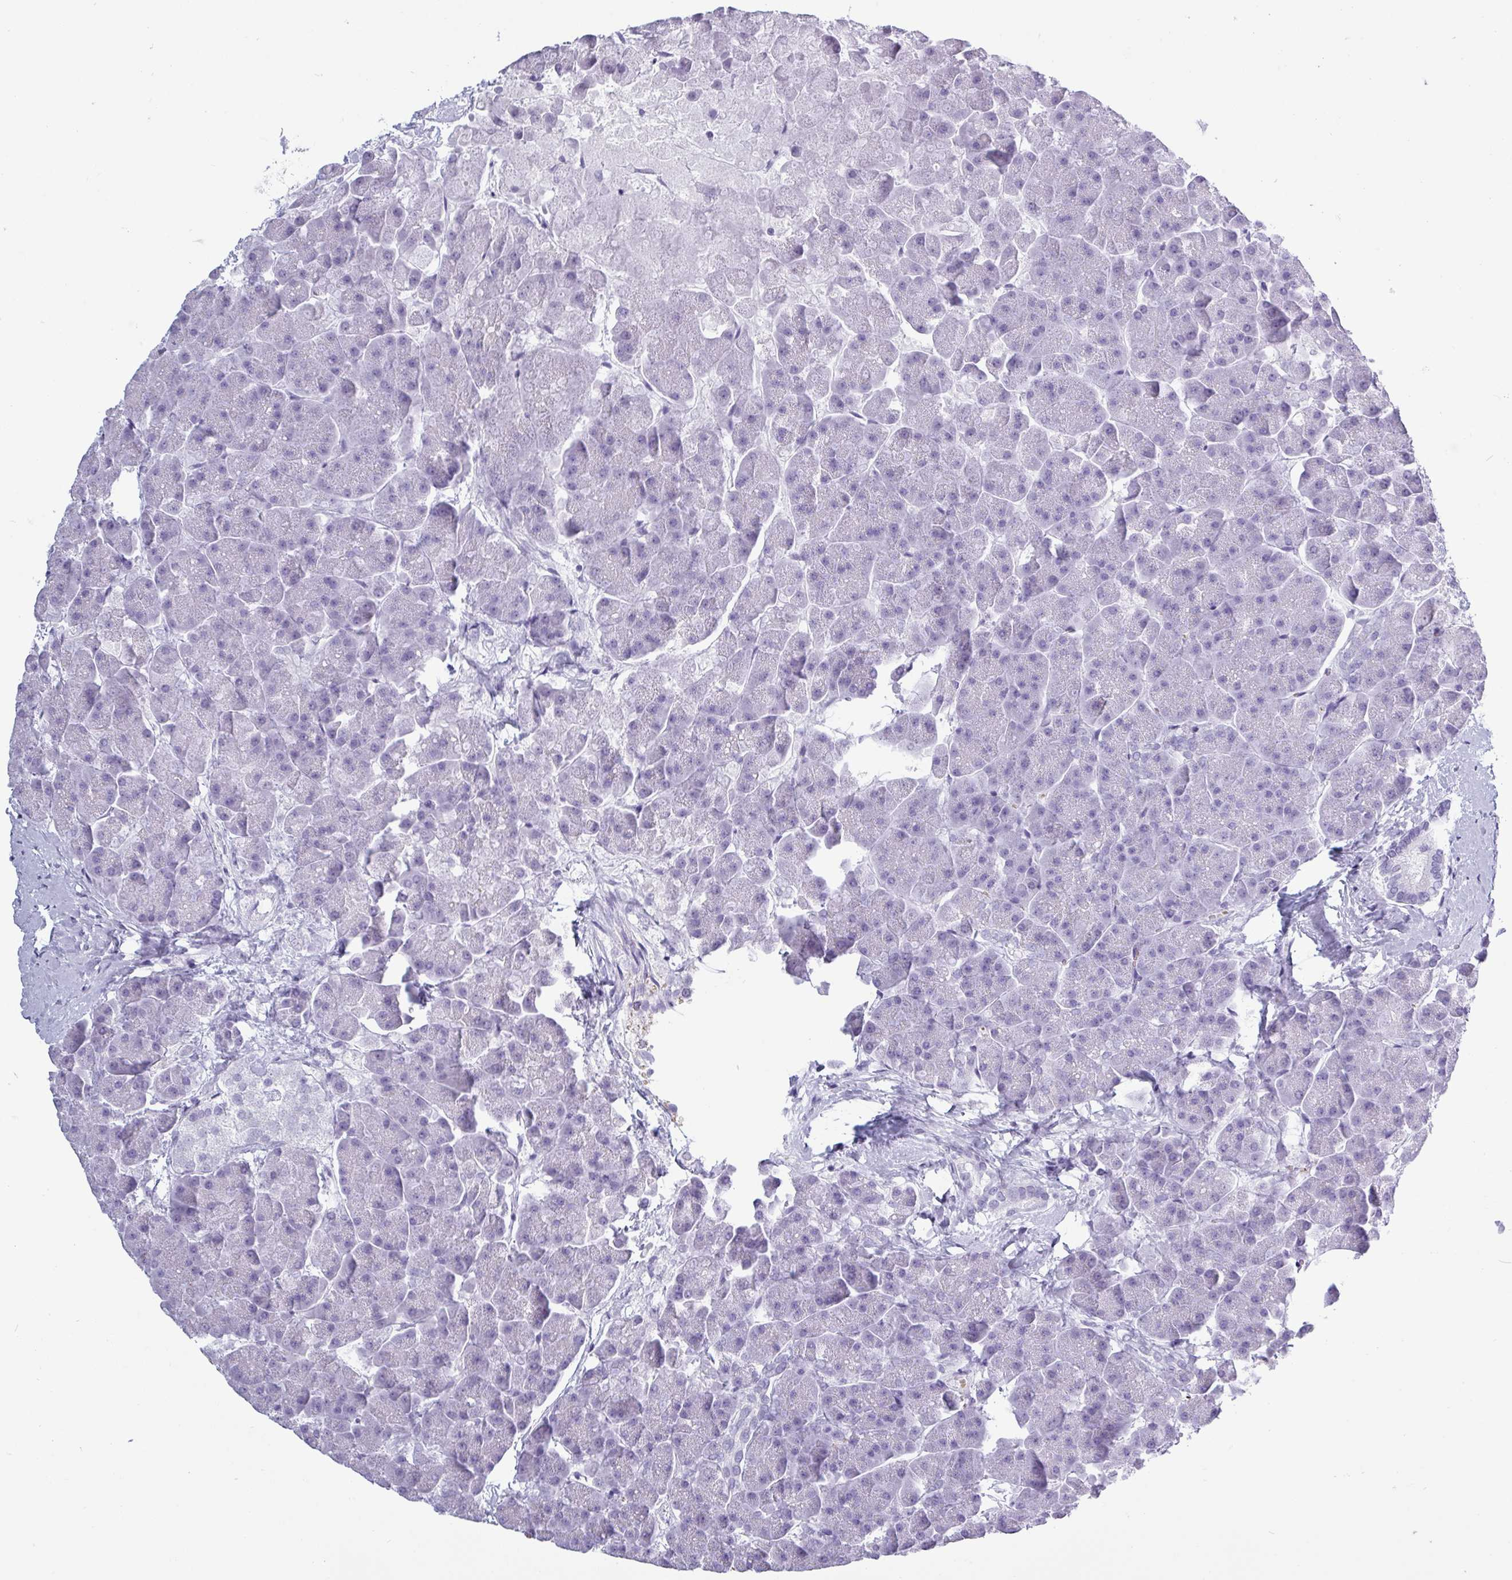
{"staining": {"intensity": "negative", "quantity": "none", "location": "none"}, "tissue": "pancreas", "cell_type": "Exocrine glandular cells", "image_type": "normal", "snomed": [{"axis": "morphology", "description": "Normal tissue, NOS"}, {"axis": "topography", "description": "Pancreas"}, {"axis": "topography", "description": "Peripheral nerve tissue"}], "caption": "High magnification brightfield microscopy of normal pancreas stained with DAB (brown) and counterstained with hematoxylin (blue): exocrine glandular cells show no significant staining. Nuclei are stained in blue.", "gene": "CRYBB2", "patient": {"sex": "male", "age": 54}}